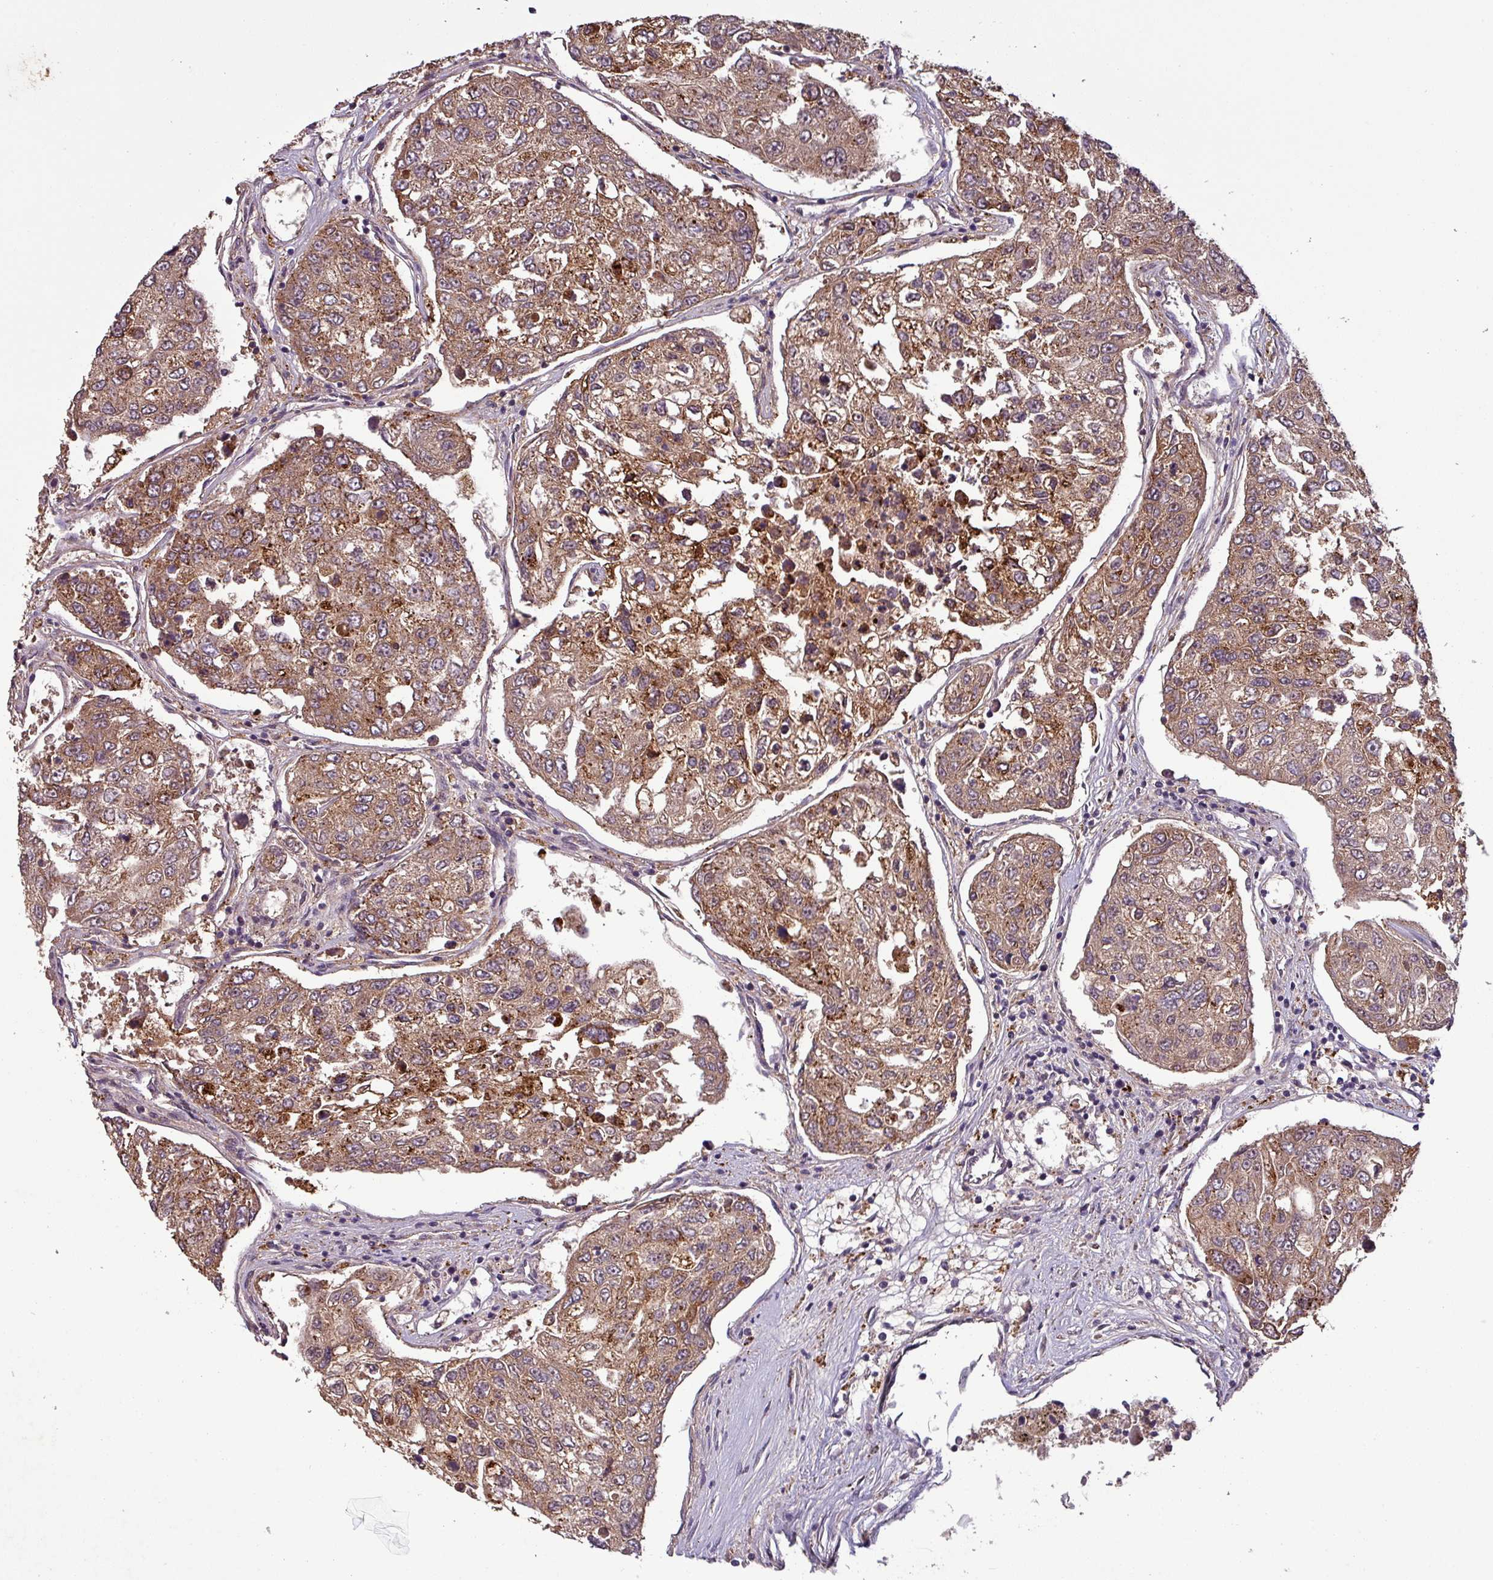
{"staining": {"intensity": "moderate", "quantity": ">75%", "location": "cytoplasmic/membranous"}, "tissue": "urothelial cancer", "cell_type": "Tumor cells", "image_type": "cancer", "snomed": [{"axis": "morphology", "description": "Urothelial carcinoma, High grade"}, {"axis": "topography", "description": "Lymph node"}, {"axis": "topography", "description": "Urinary bladder"}], "caption": "The image displays staining of high-grade urothelial carcinoma, revealing moderate cytoplasmic/membranous protein staining (brown color) within tumor cells. (Stains: DAB in brown, nuclei in blue, Microscopy: brightfield microscopy at high magnification).", "gene": "PUS1", "patient": {"sex": "male", "age": 51}}